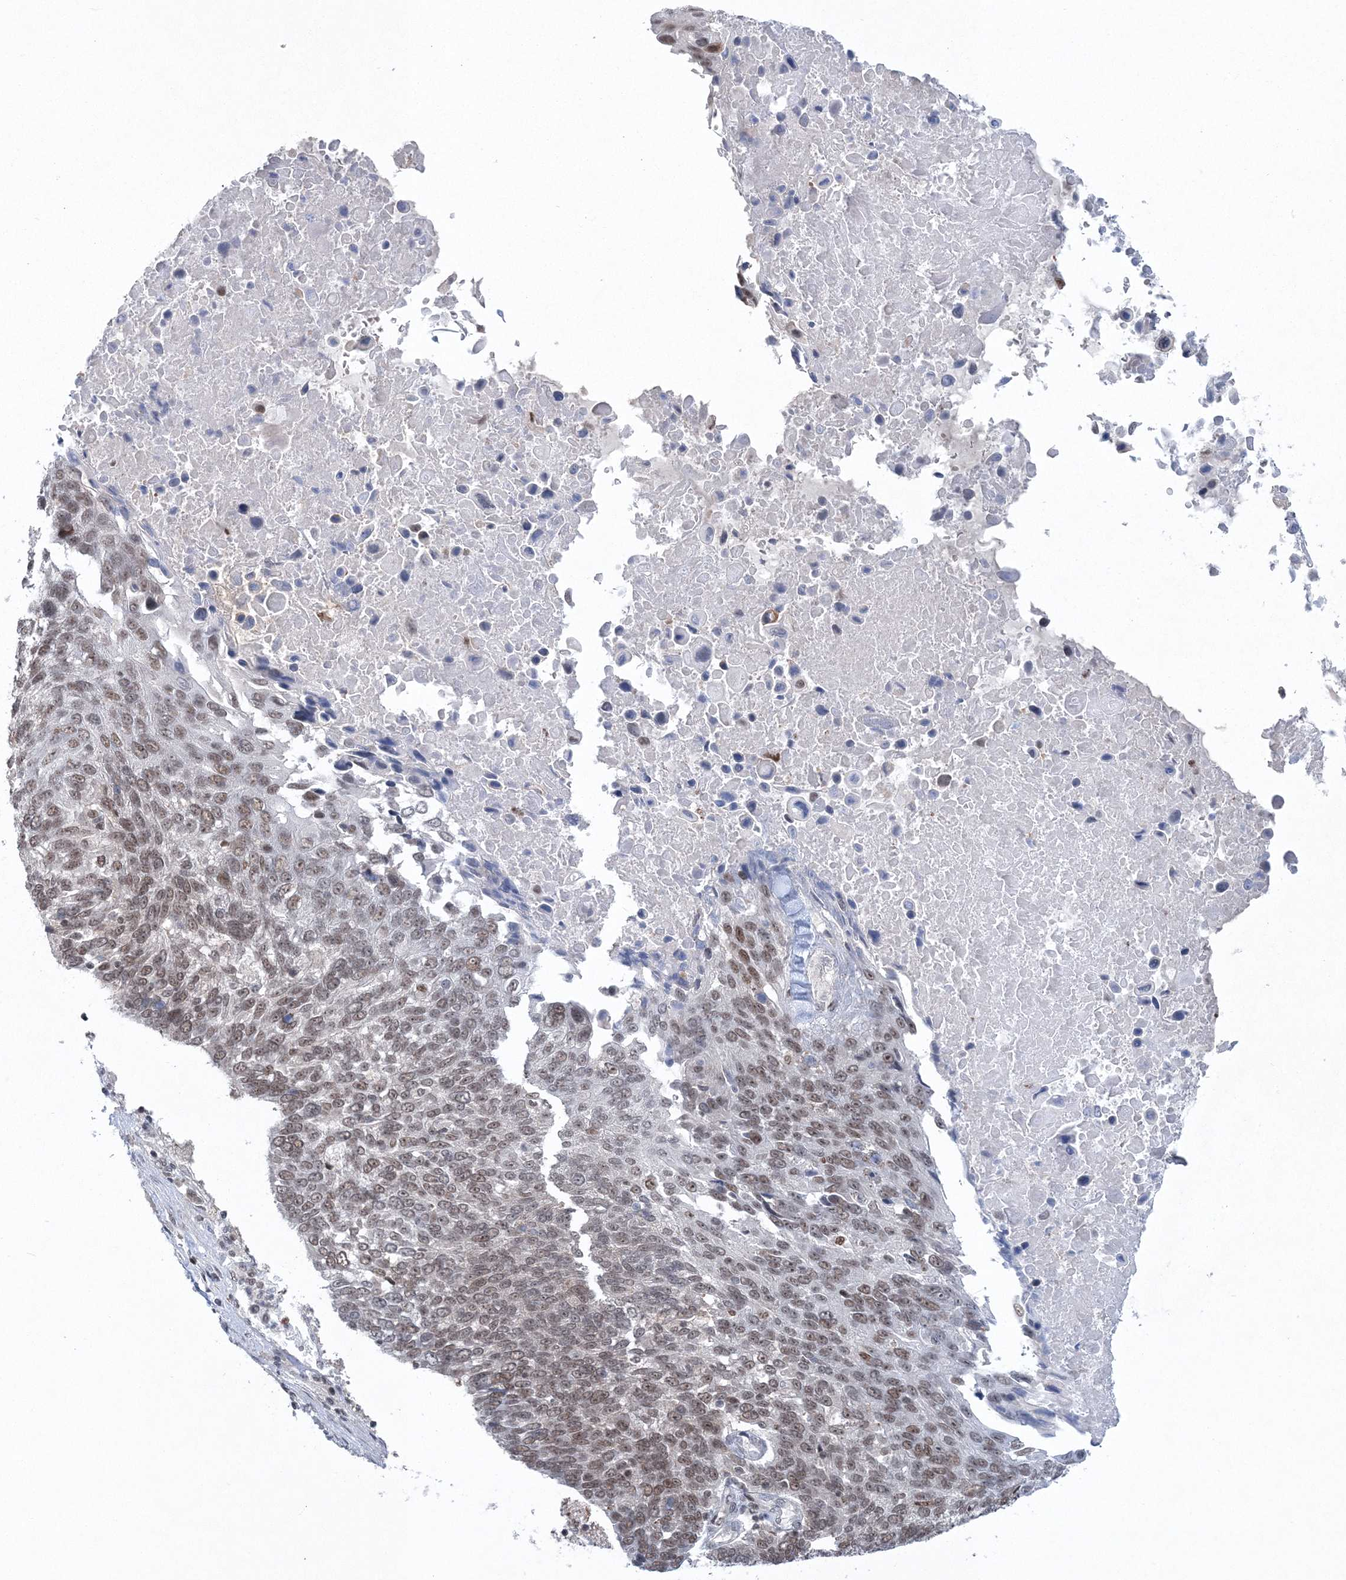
{"staining": {"intensity": "moderate", "quantity": ">75%", "location": "nuclear"}, "tissue": "lung cancer", "cell_type": "Tumor cells", "image_type": "cancer", "snomed": [{"axis": "morphology", "description": "Squamous cell carcinoma, NOS"}, {"axis": "topography", "description": "Lung"}], "caption": "Moderate nuclear protein staining is seen in approximately >75% of tumor cells in lung cancer (squamous cell carcinoma).", "gene": "PDS5A", "patient": {"sex": "male", "age": 66}}